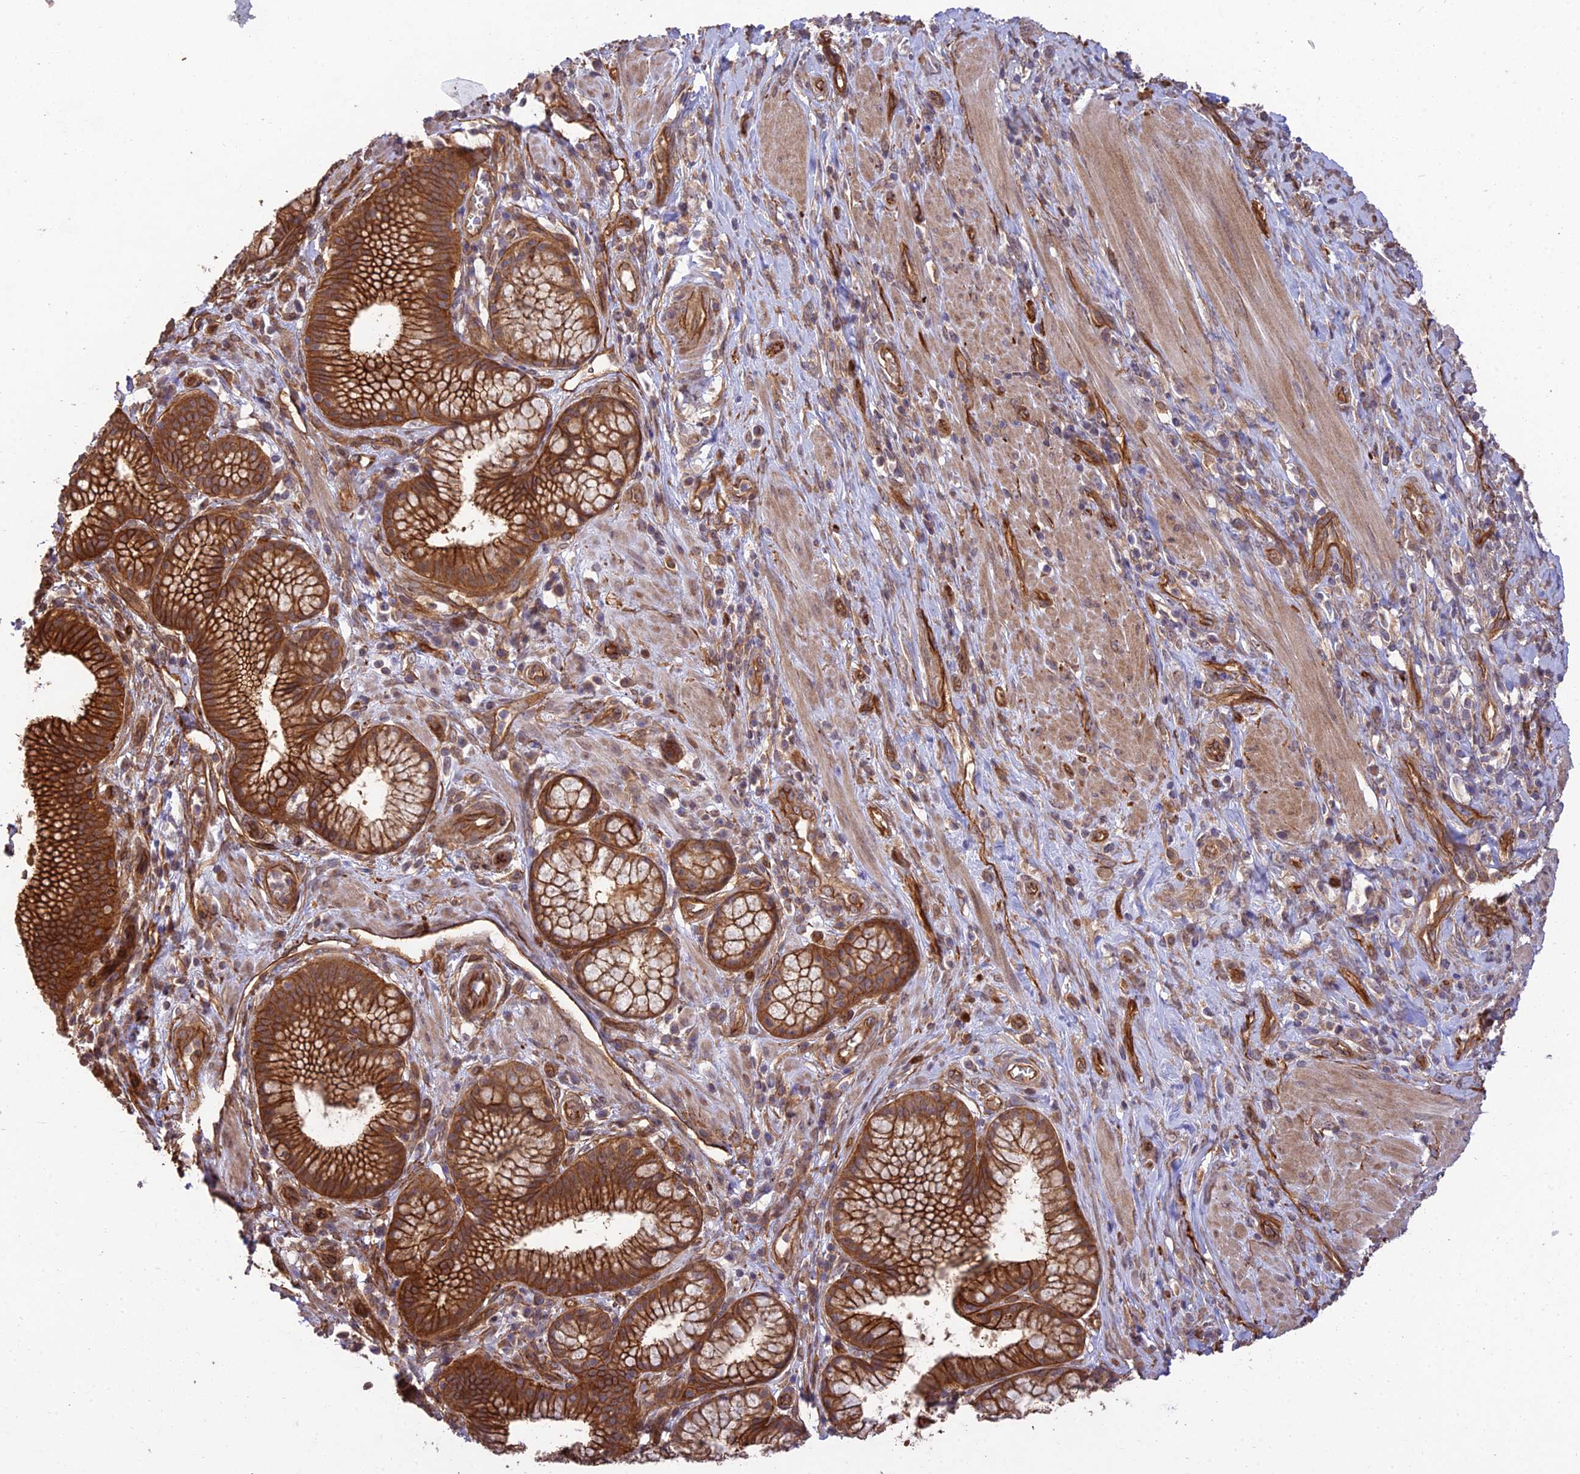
{"staining": {"intensity": "strong", "quantity": ">75%", "location": "cytoplasmic/membranous"}, "tissue": "pancreatic cancer", "cell_type": "Tumor cells", "image_type": "cancer", "snomed": [{"axis": "morphology", "description": "Adenocarcinoma, NOS"}, {"axis": "topography", "description": "Pancreas"}], "caption": "DAB (3,3'-diaminobenzidine) immunohistochemical staining of adenocarcinoma (pancreatic) displays strong cytoplasmic/membranous protein positivity in approximately >75% of tumor cells.", "gene": "HOMER2", "patient": {"sex": "male", "age": 72}}